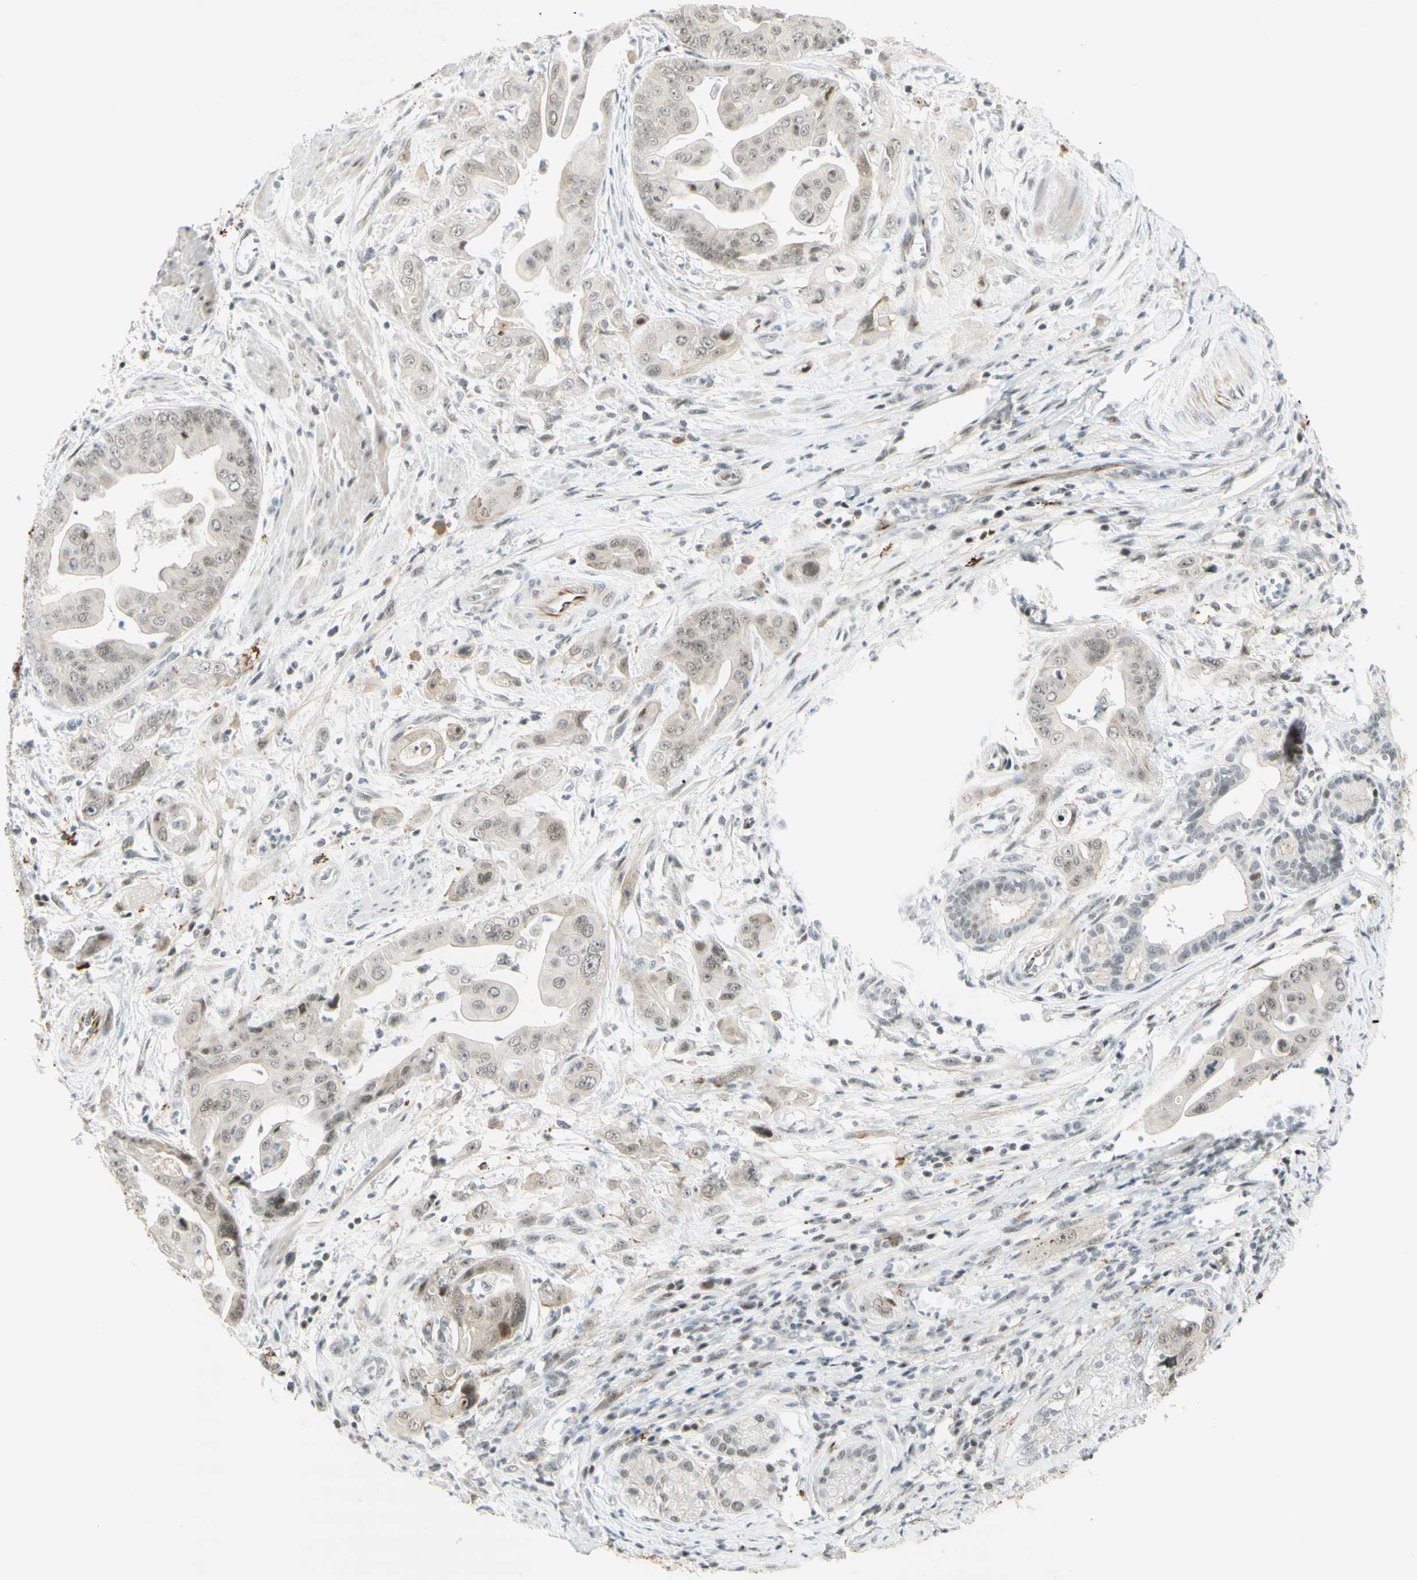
{"staining": {"intensity": "moderate", "quantity": "25%-75%", "location": "nuclear"}, "tissue": "pancreatic cancer", "cell_type": "Tumor cells", "image_type": "cancer", "snomed": [{"axis": "morphology", "description": "Adenocarcinoma, NOS"}, {"axis": "topography", "description": "Pancreas"}], "caption": "Human adenocarcinoma (pancreatic) stained for a protein (brown) exhibits moderate nuclear positive expression in approximately 25%-75% of tumor cells.", "gene": "IRF1", "patient": {"sex": "female", "age": 75}}